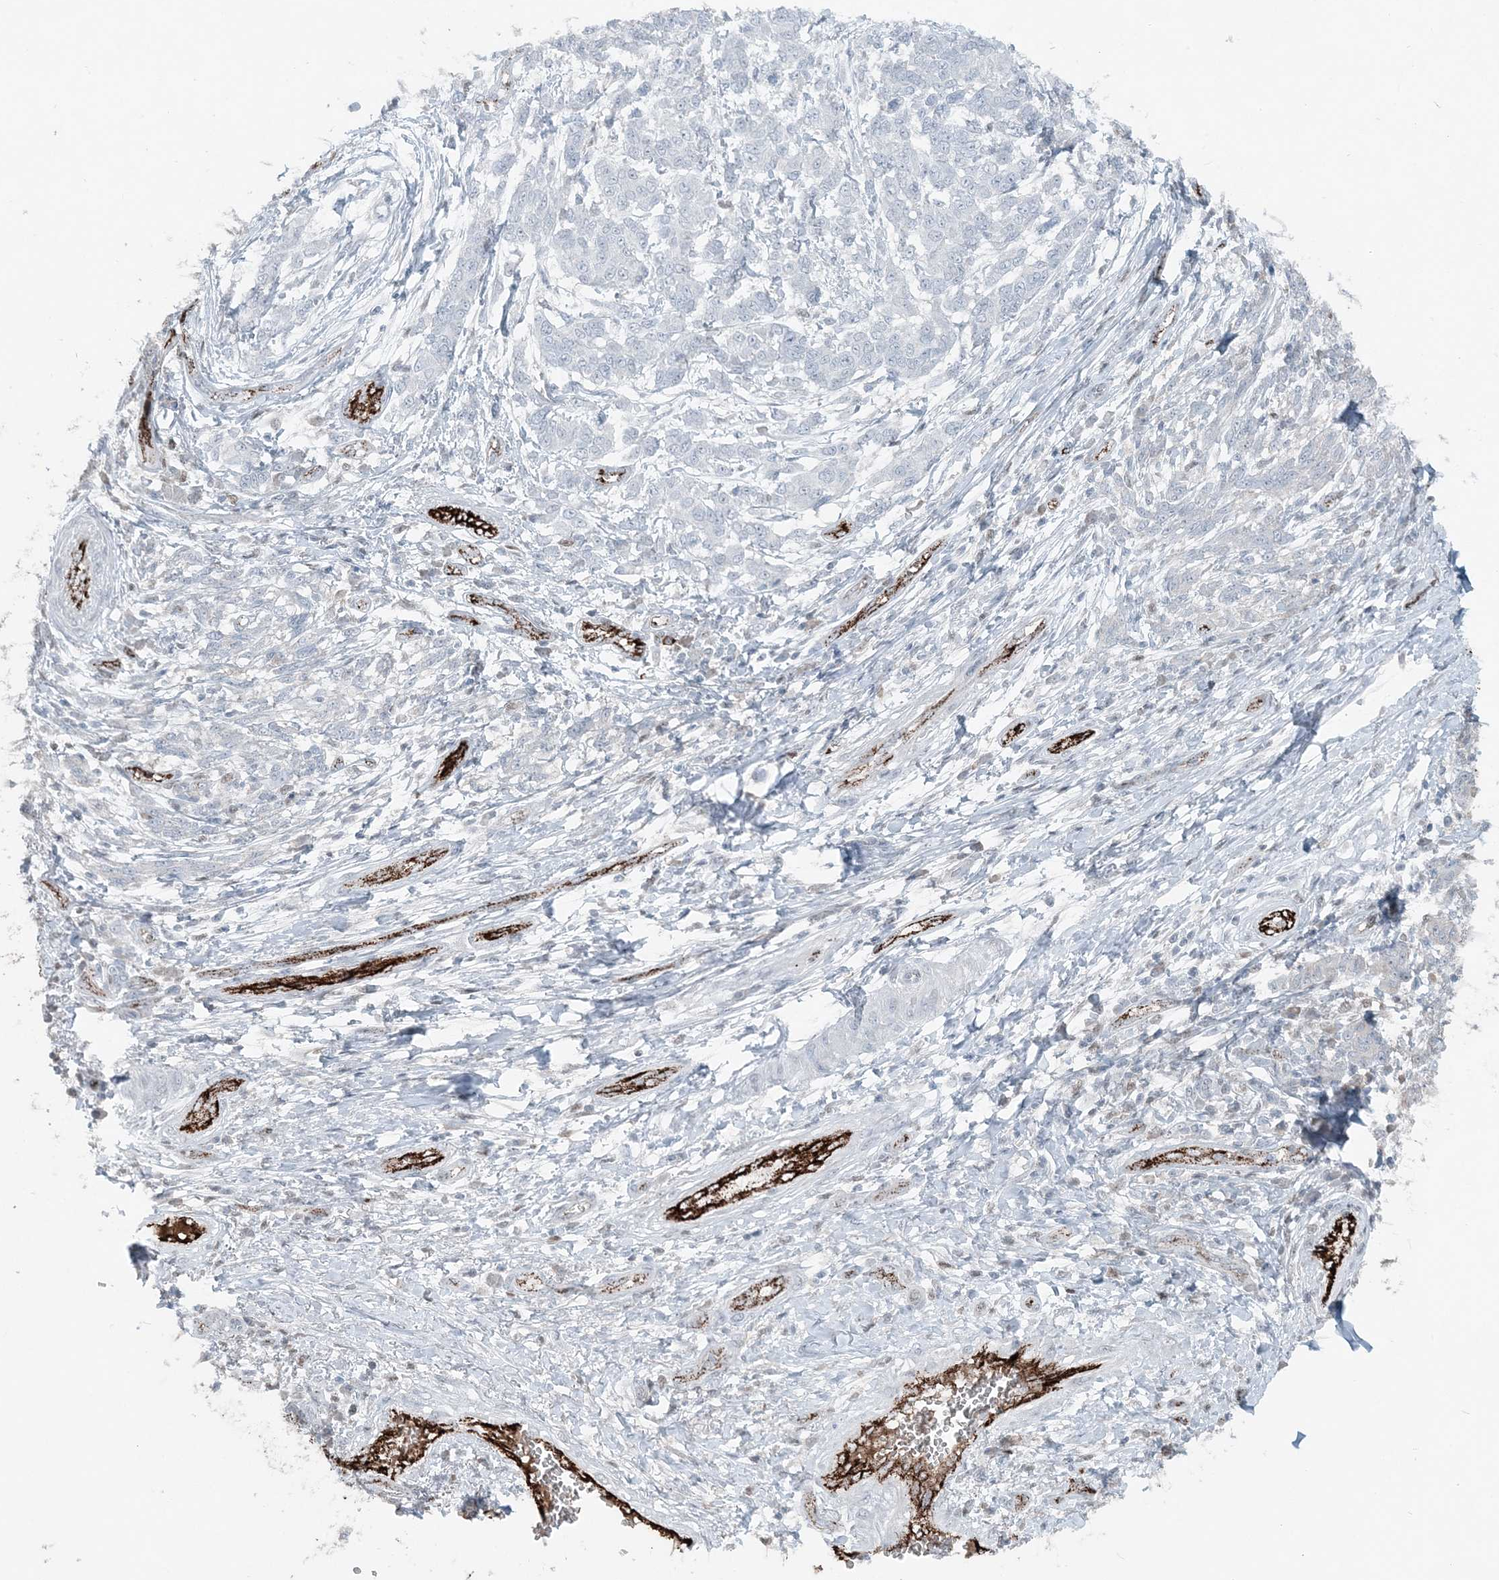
{"staining": {"intensity": "negative", "quantity": "none", "location": "none"}, "tissue": "melanoma", "cell_type": "Tumor cells", "image_type": "cancer", "snomed": [{"axis": "morphology", "description": "Malignant melanoma, NOS"}, {"axis": "topography", "description": "Skin"}], "caption": "This is an immunohistochemistry (IHC) image of human malignant melanoma. There is no expression in tumor cells.", "gene": "ELOVL7", "patient": {"sex": "male", "age": 49}}